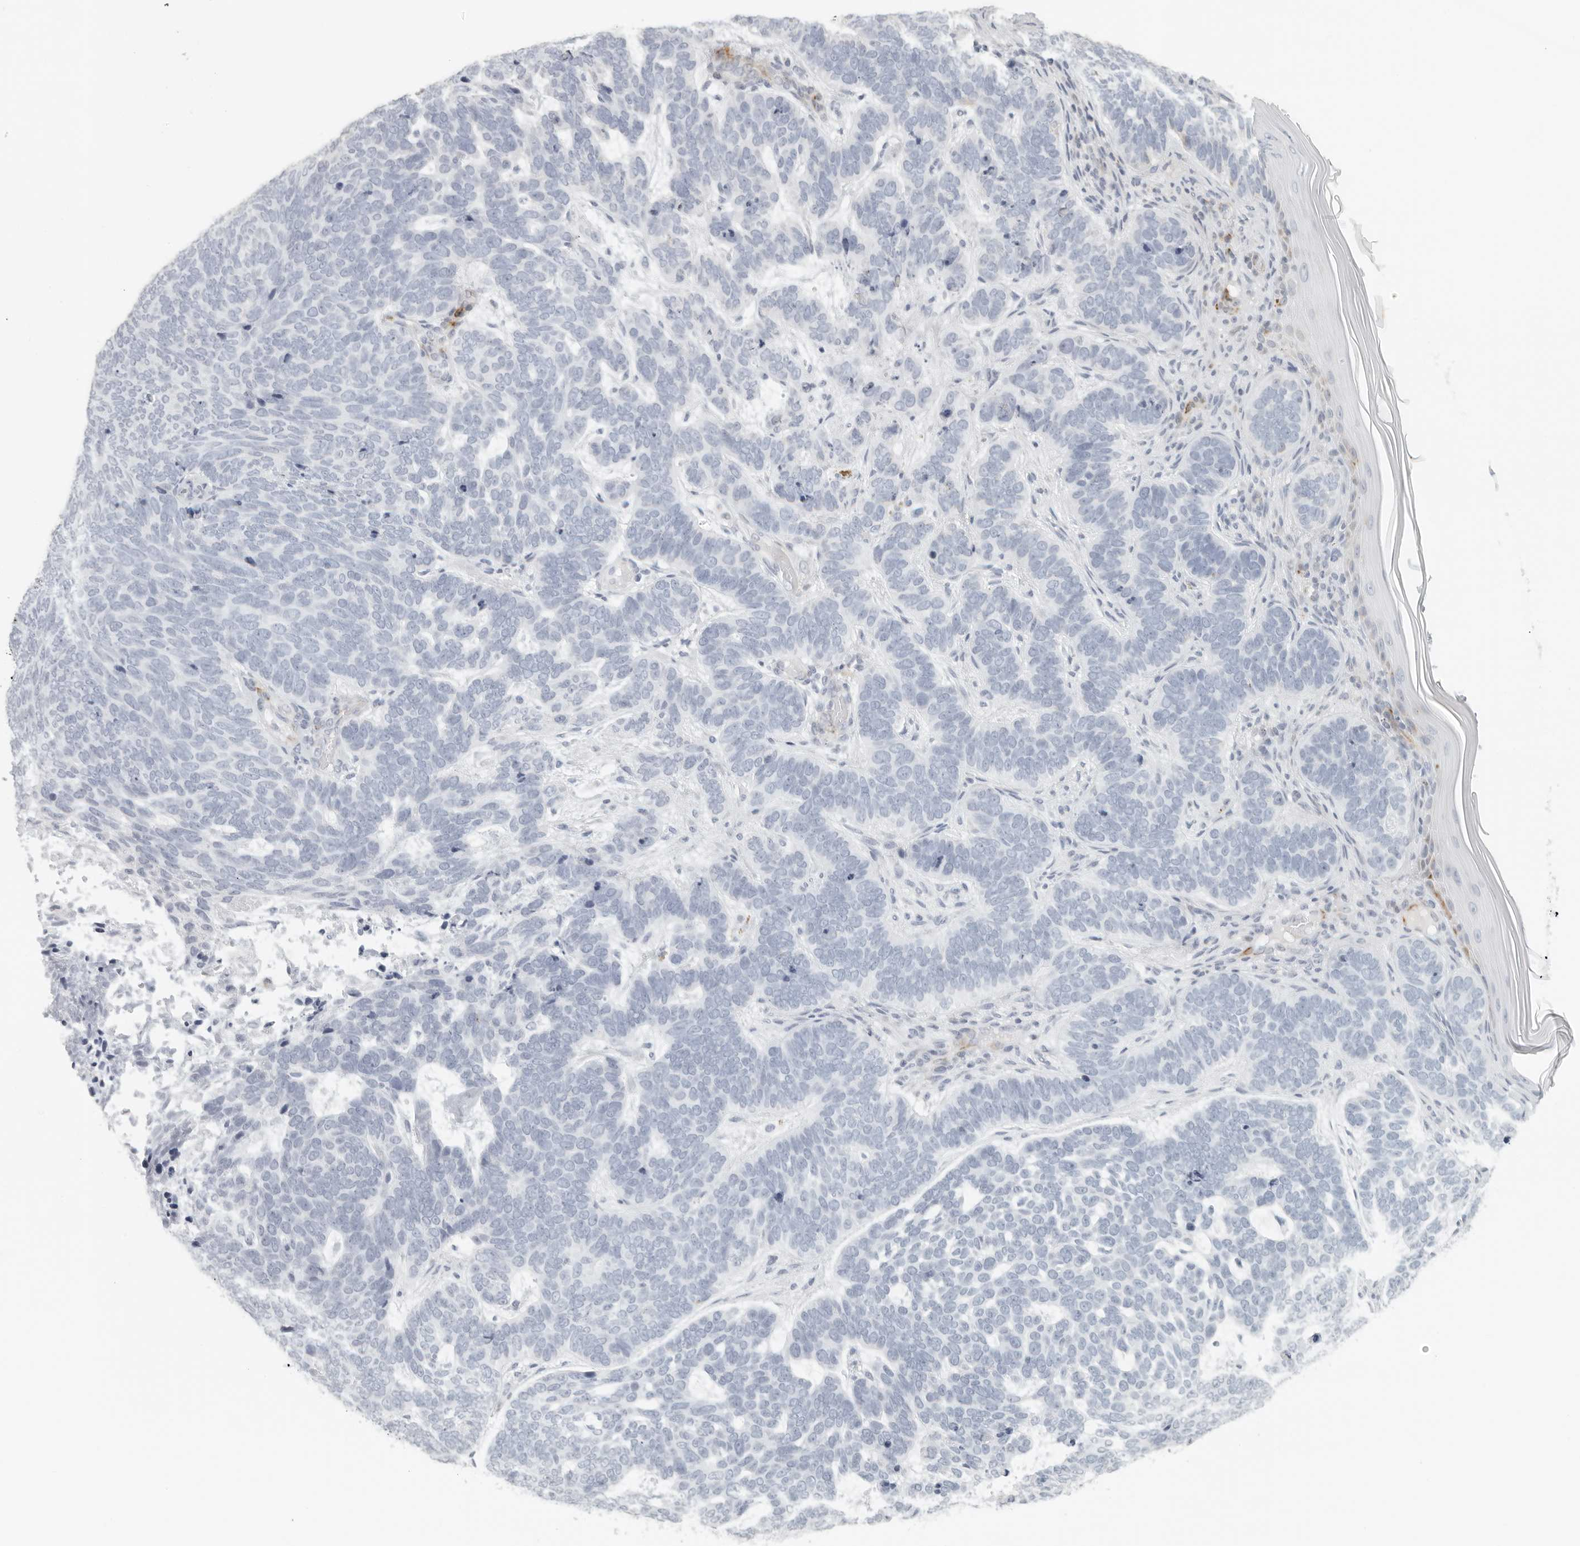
{"staining": {"intensity": "negative", "quantity": "none", "location": "none"}, "tissue": "skin cancer", "cell_type": "Tumor cells", "image_type": "cancer", "snomed": [{"axis": "morphology", "description": "Basal cell carcinoma"}, {"axis": "topography", "description": "Skin"}], "caption": "Immunohistochemistry photomicrograph of human skin basal cell carcinoma stained for a protein (brown), which shows no expression in tumor cells. Brightfield microscopy of IHC stained with DAB (3,3'-diaminobenzidine) (brown) and hematoxylin (blue), captured at high magnification.", "gene": "RPS6KC1", "patient": {"sex": "female", "age": 85}}